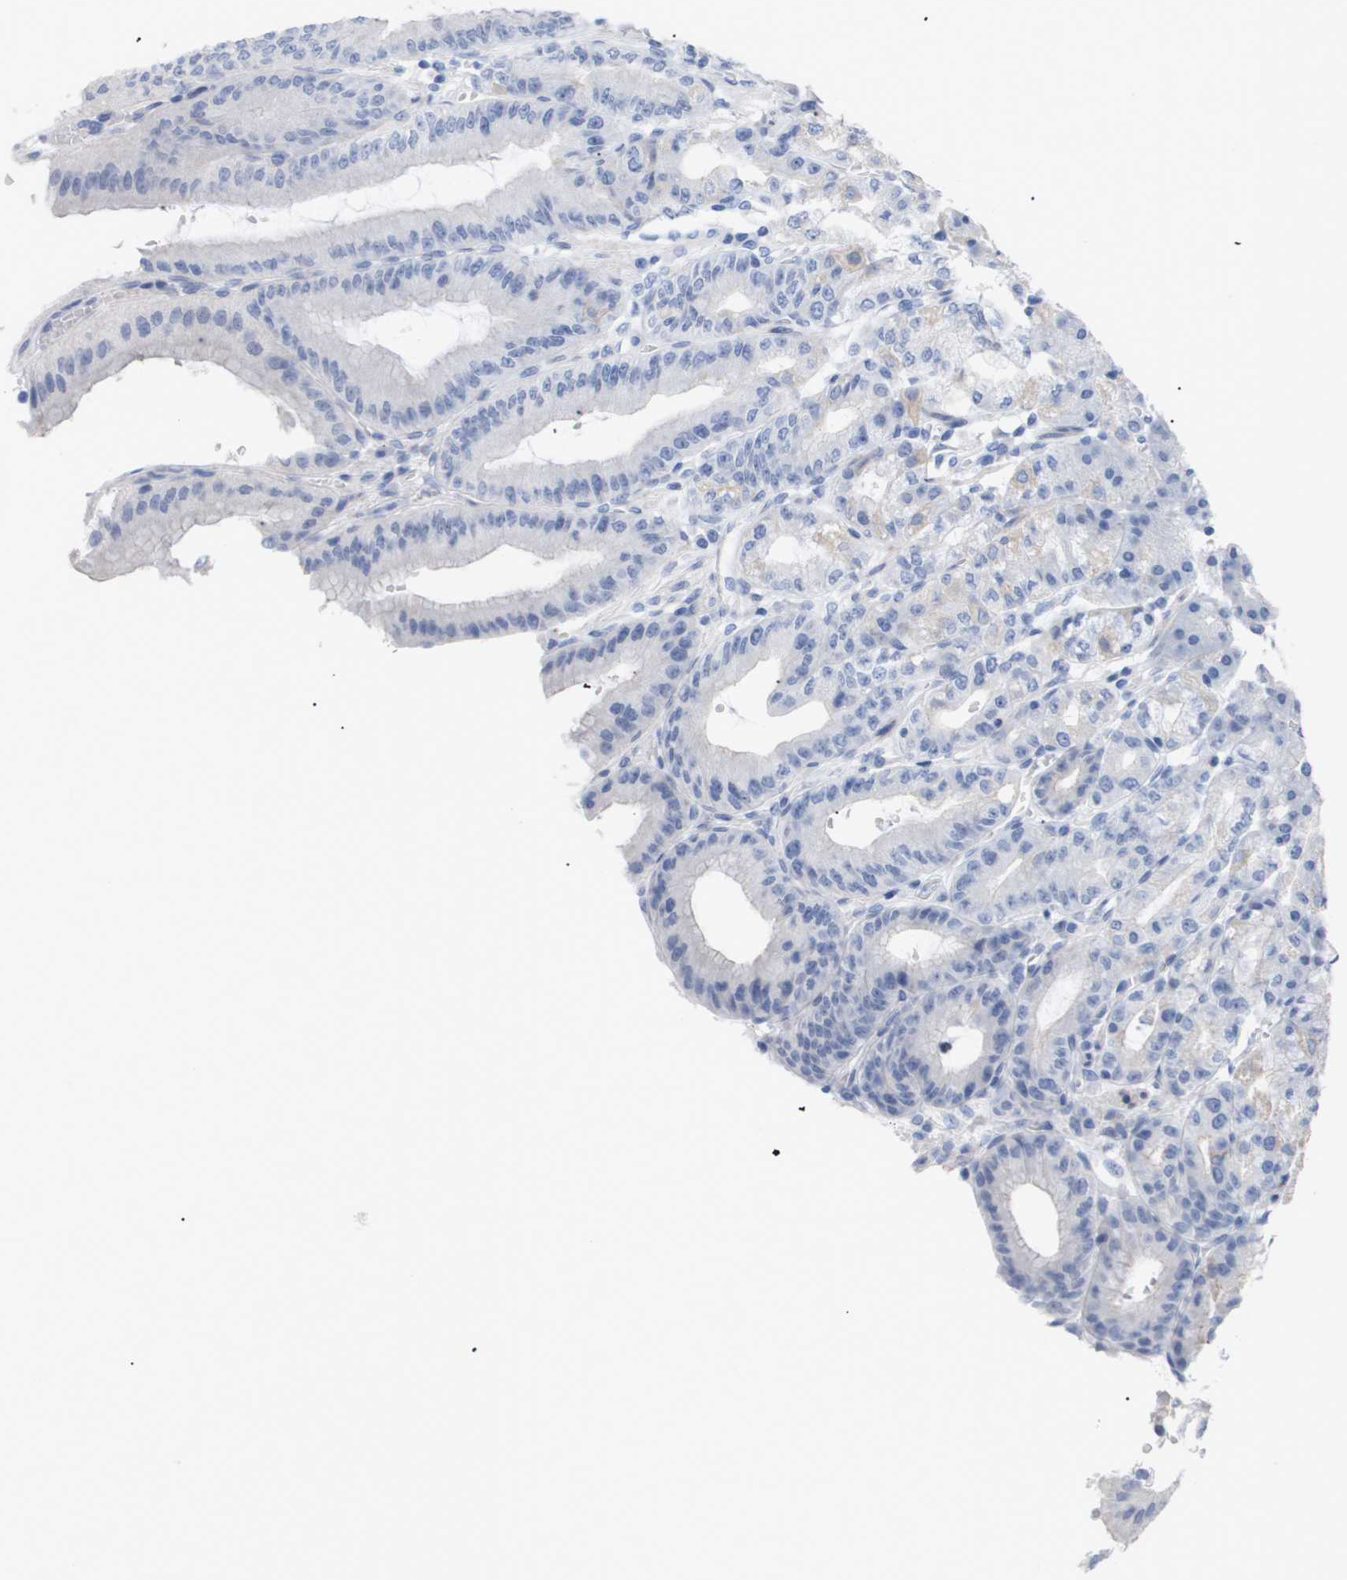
{"staining": {"intensity": "moderate", "quantity": "25%-75%", "location": "cytoplasmic/membranous"}, "tissue": "stomach", "cell_type": "Glandular cells", "image_type": "normal", "snomed": [{"axis": "morphology", "description": "Normal tissue, NOS"}, {"axis": "topography", "description": "Stomach, lower"}], "caption": "A brown stain labels moderate cytoplasmic/membranous positivity of a protein in glandular cells of normal stomach. (DAB = brown stain, brightfield microscopy at high magnification).", "gene": "CAV3", "patient": {"sex": "male", "age": 71}}